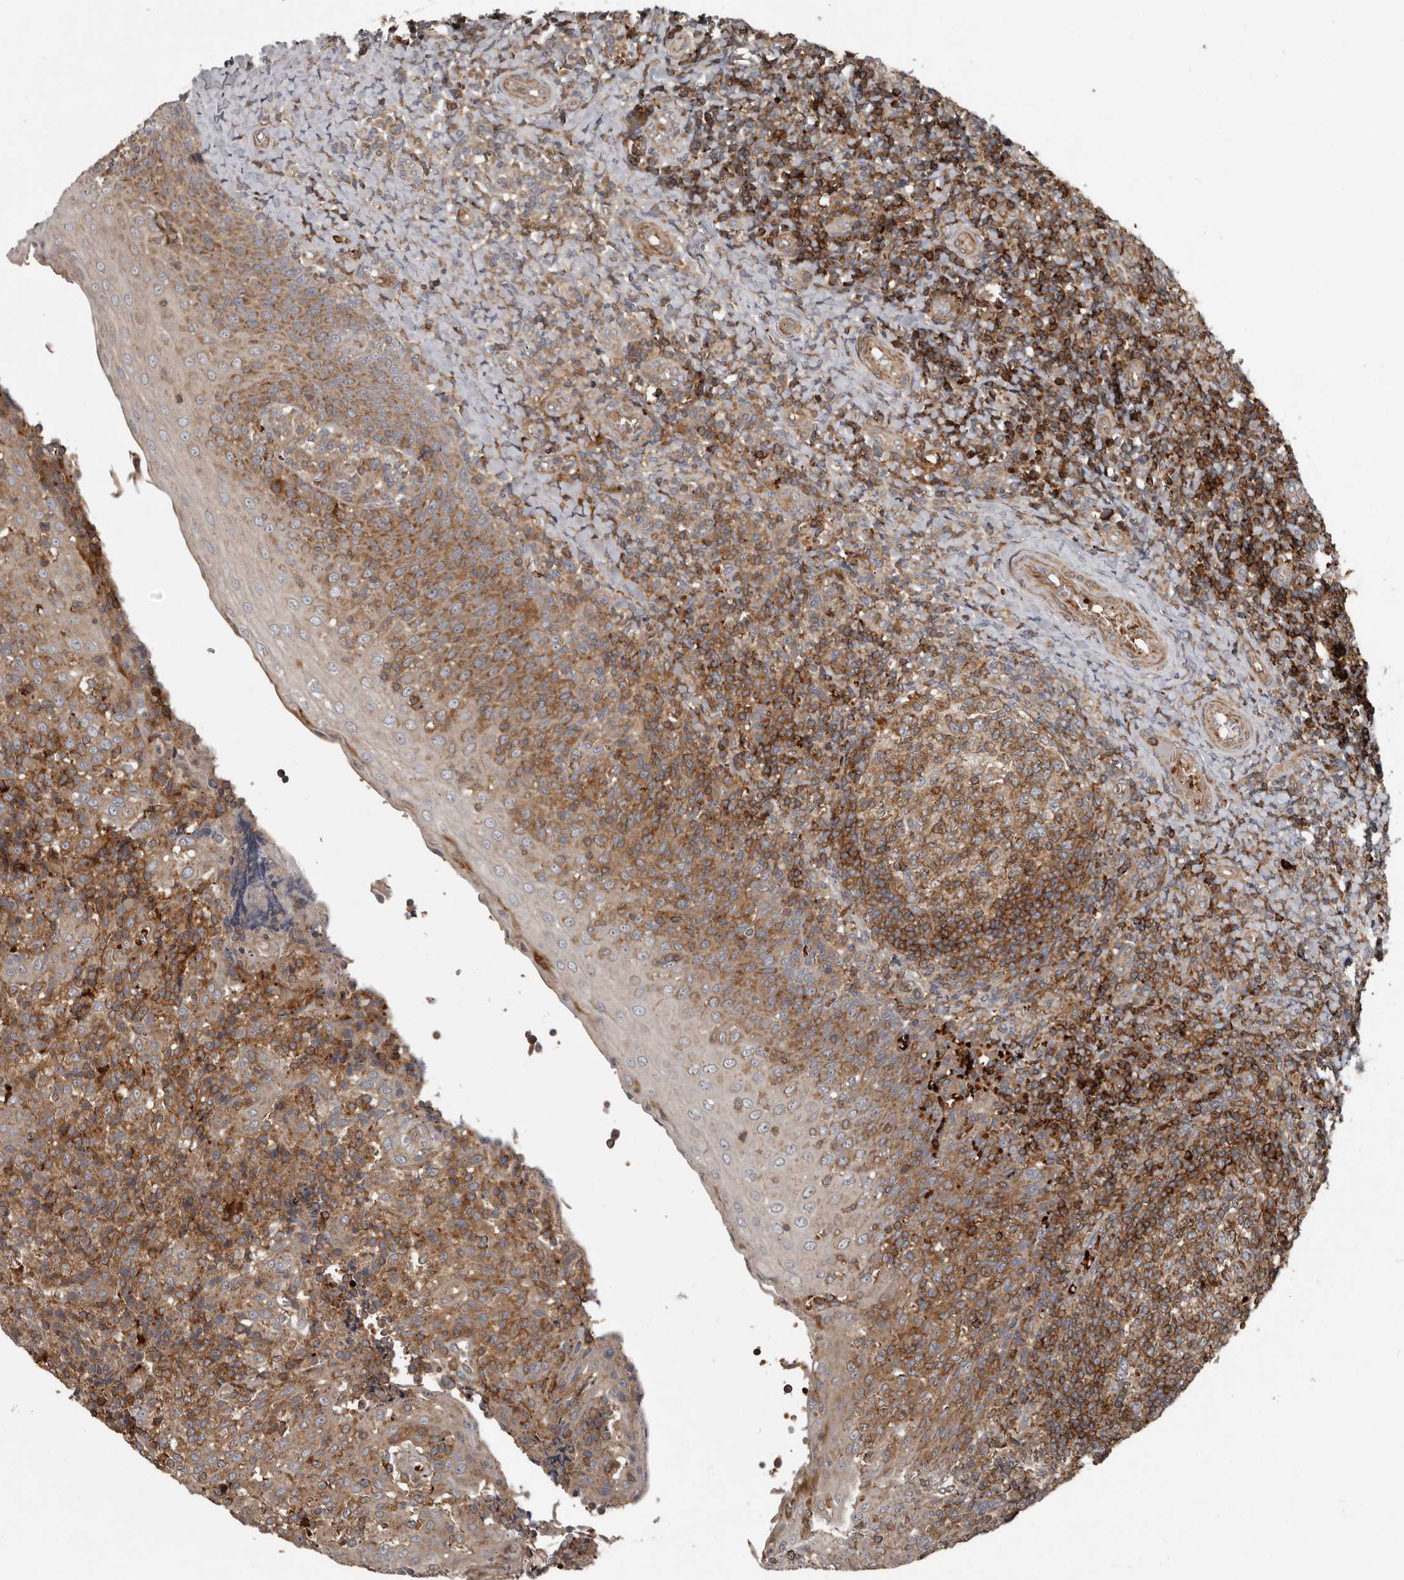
{"staining": {"intensity": "moderate", "quantity": ">75%", "location": "cytoplasmic/membranous"}, "tissue": "tonsil", "cell_type": "Germinal center cells", "image_type": "normal", "snomed": [{"axis": "morphology", "description": "Normal tissue, NOS"}, {"axis": "topography", "description": "Tonsil"}], "caption": "IHC (DAB (3,3'-diaminobenzidine)) staining of unremarkable tonsil demonstrates moderate cytoplasmic/membranous protein expression in approximately >75% of germinal center cells.", "gene": "FBXO31", "patient": {"sex": "female", "age": 19}}